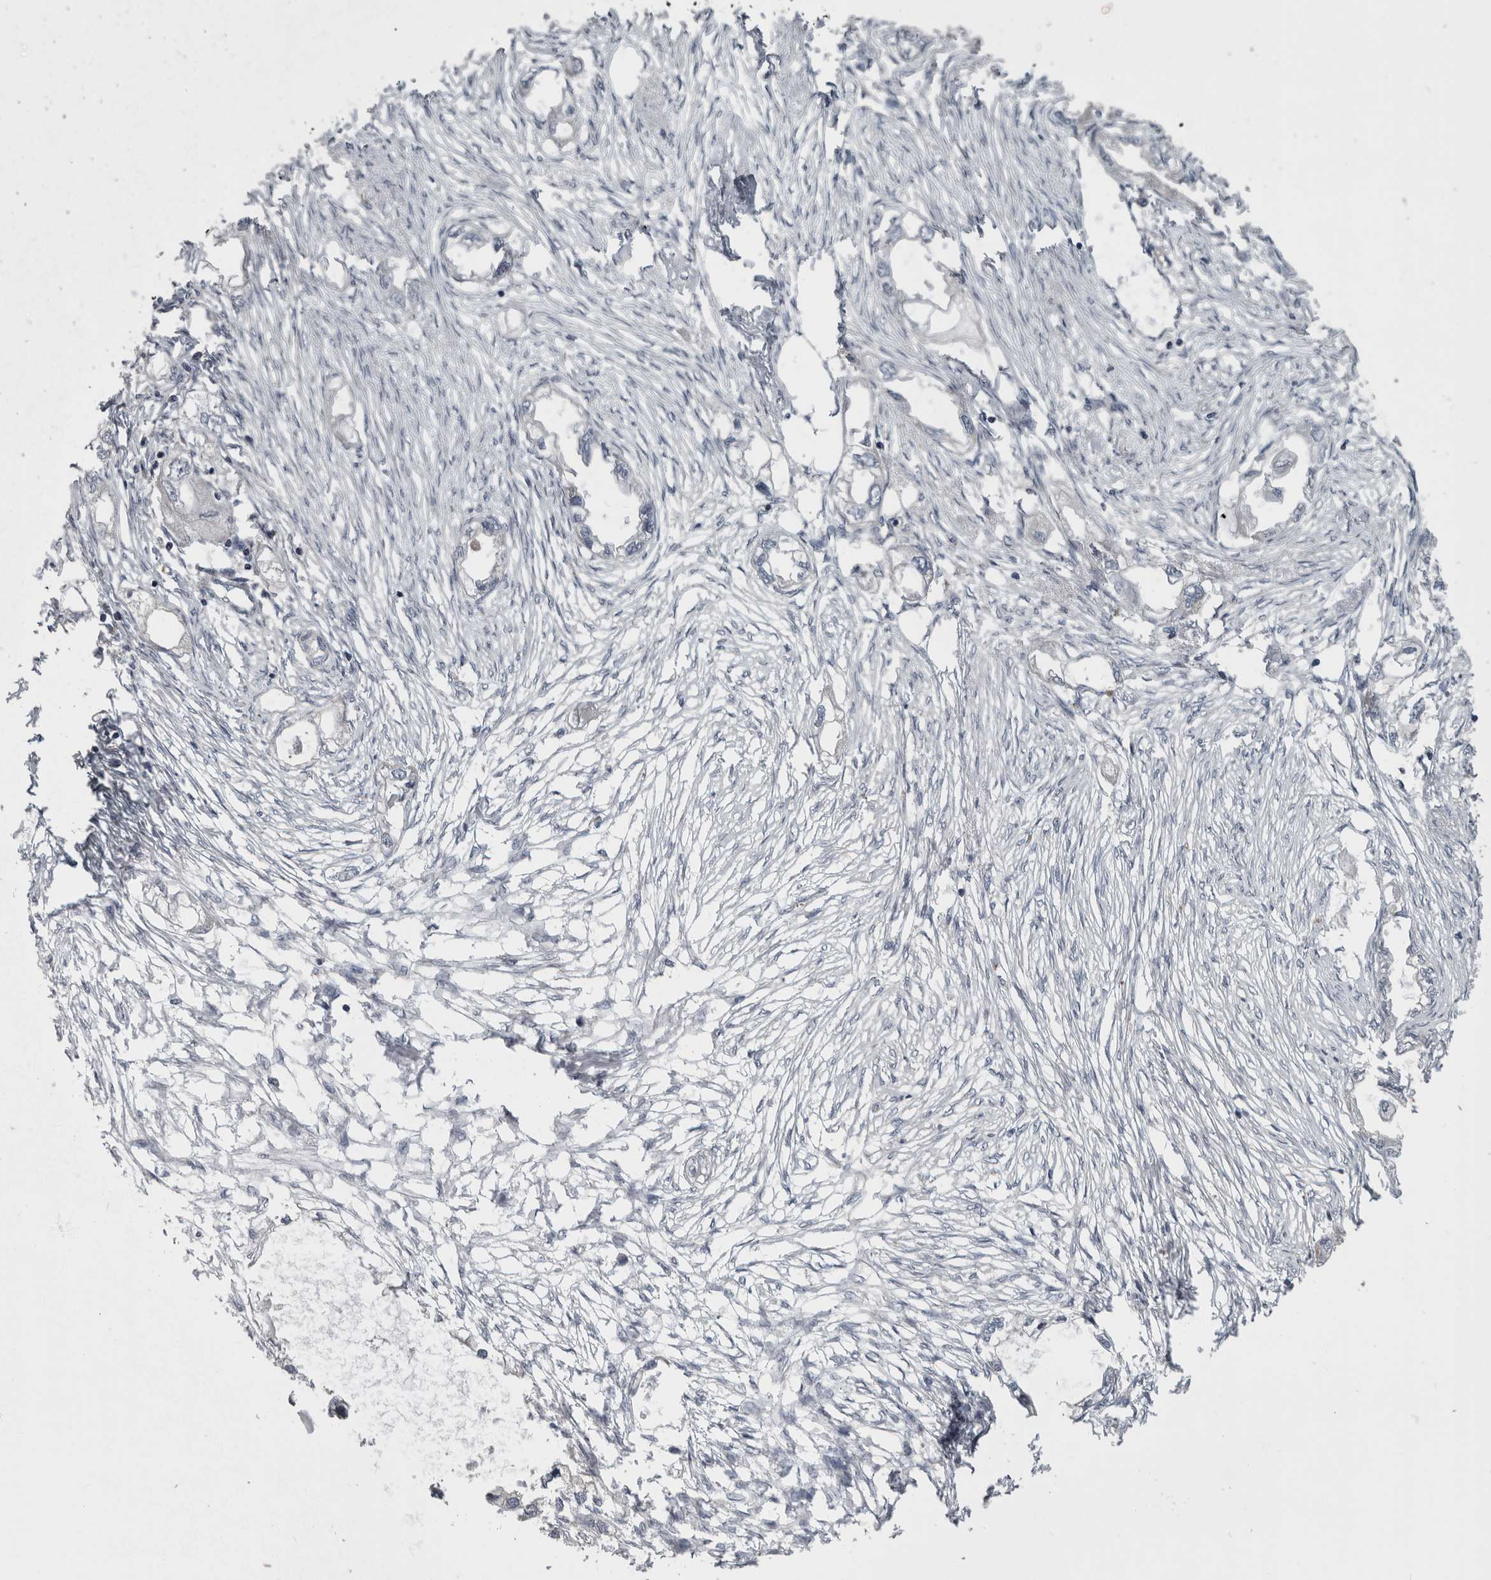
{"staining": {"intensity": "negative", "quantity": "none", "location": "none"}, "tissue": "endometrial cancer", "cell_type": "Tumor cells", "image_type": "cancer", "snomed": [{"axis": "morphology", "description": "Adenocarcinoma, NOS"}, {"axis": "morphology", "description": "Adenocarcinoma, metastatic, NOS"}, {"axis": "topography", "description": "Adipose tissue"}, {"axis": "topography", "description": "Endometrium"}], "caption": "Endometrial cancer (metastatic adenocarcinoma) stained for a protein using IHC demonstrates no positivity tumor cells.", "gene": "ENY2", "patient": {"sex": "female", "age": 67}}